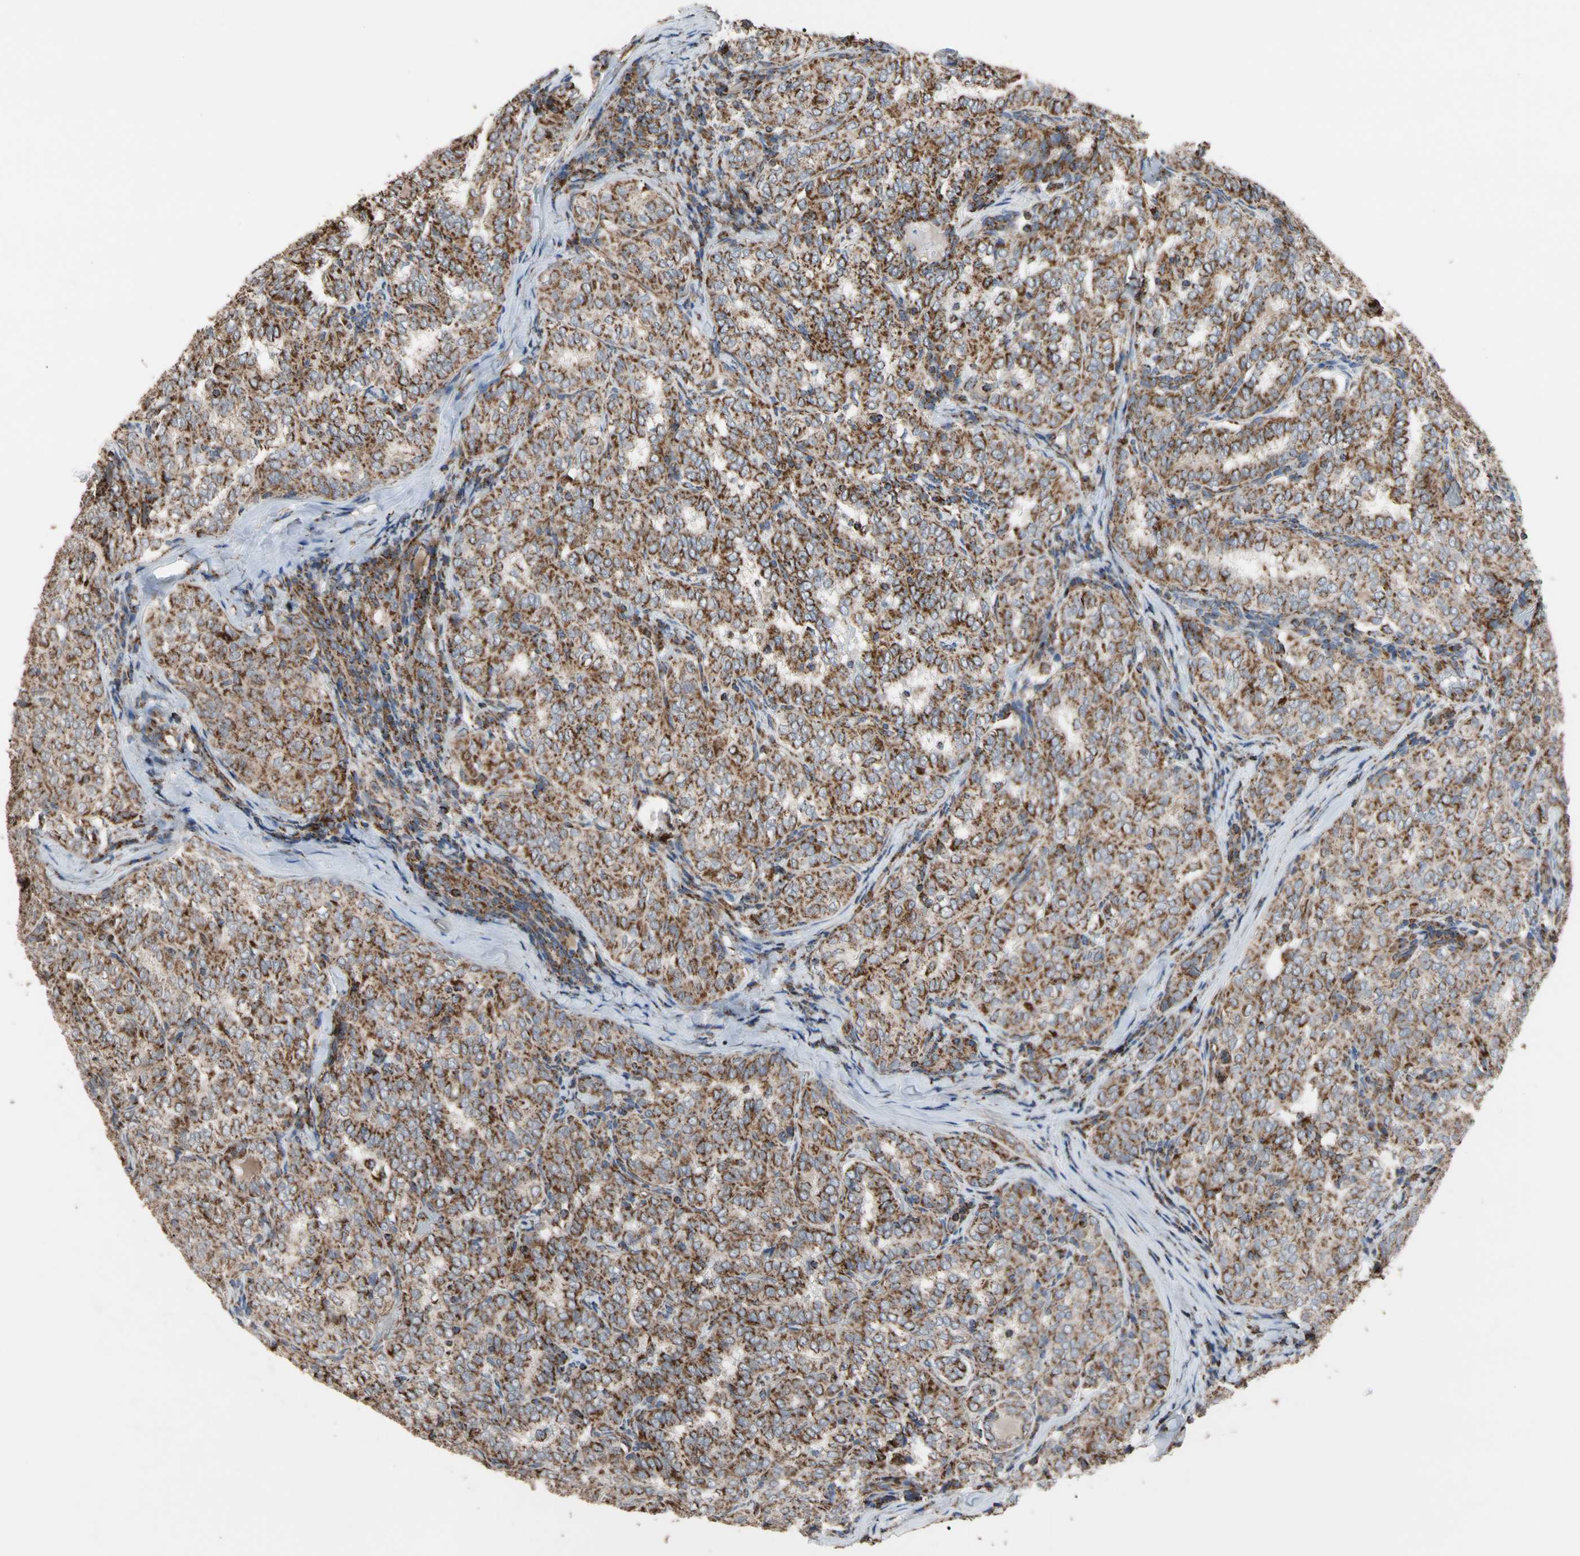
{"staining": {"intensity": "strong", "quantity": ">75%", "location": "cytoplasmic/membranous"}, "tissue": "thyroid cancer", "cell_type": "Tumor cells", "image_type": "cancer", "snomed": [{"axis": "morphology", "description": "Normal tissue, NOS"}, {"axis": "morphology", "description": "Papillary adenocarcinoma, NOS"}, {"axis": "topography", "description": "Thyroid gland"}], "caption": "The histopathology image exhibits a brown stain indicating the presence of a protein in the cytoplasmic/membranous of tumor cells in thyroid papillary adenocarcinoma.", "gene": "FAM110B", "patient": {"sex": "female", "age": 30}}